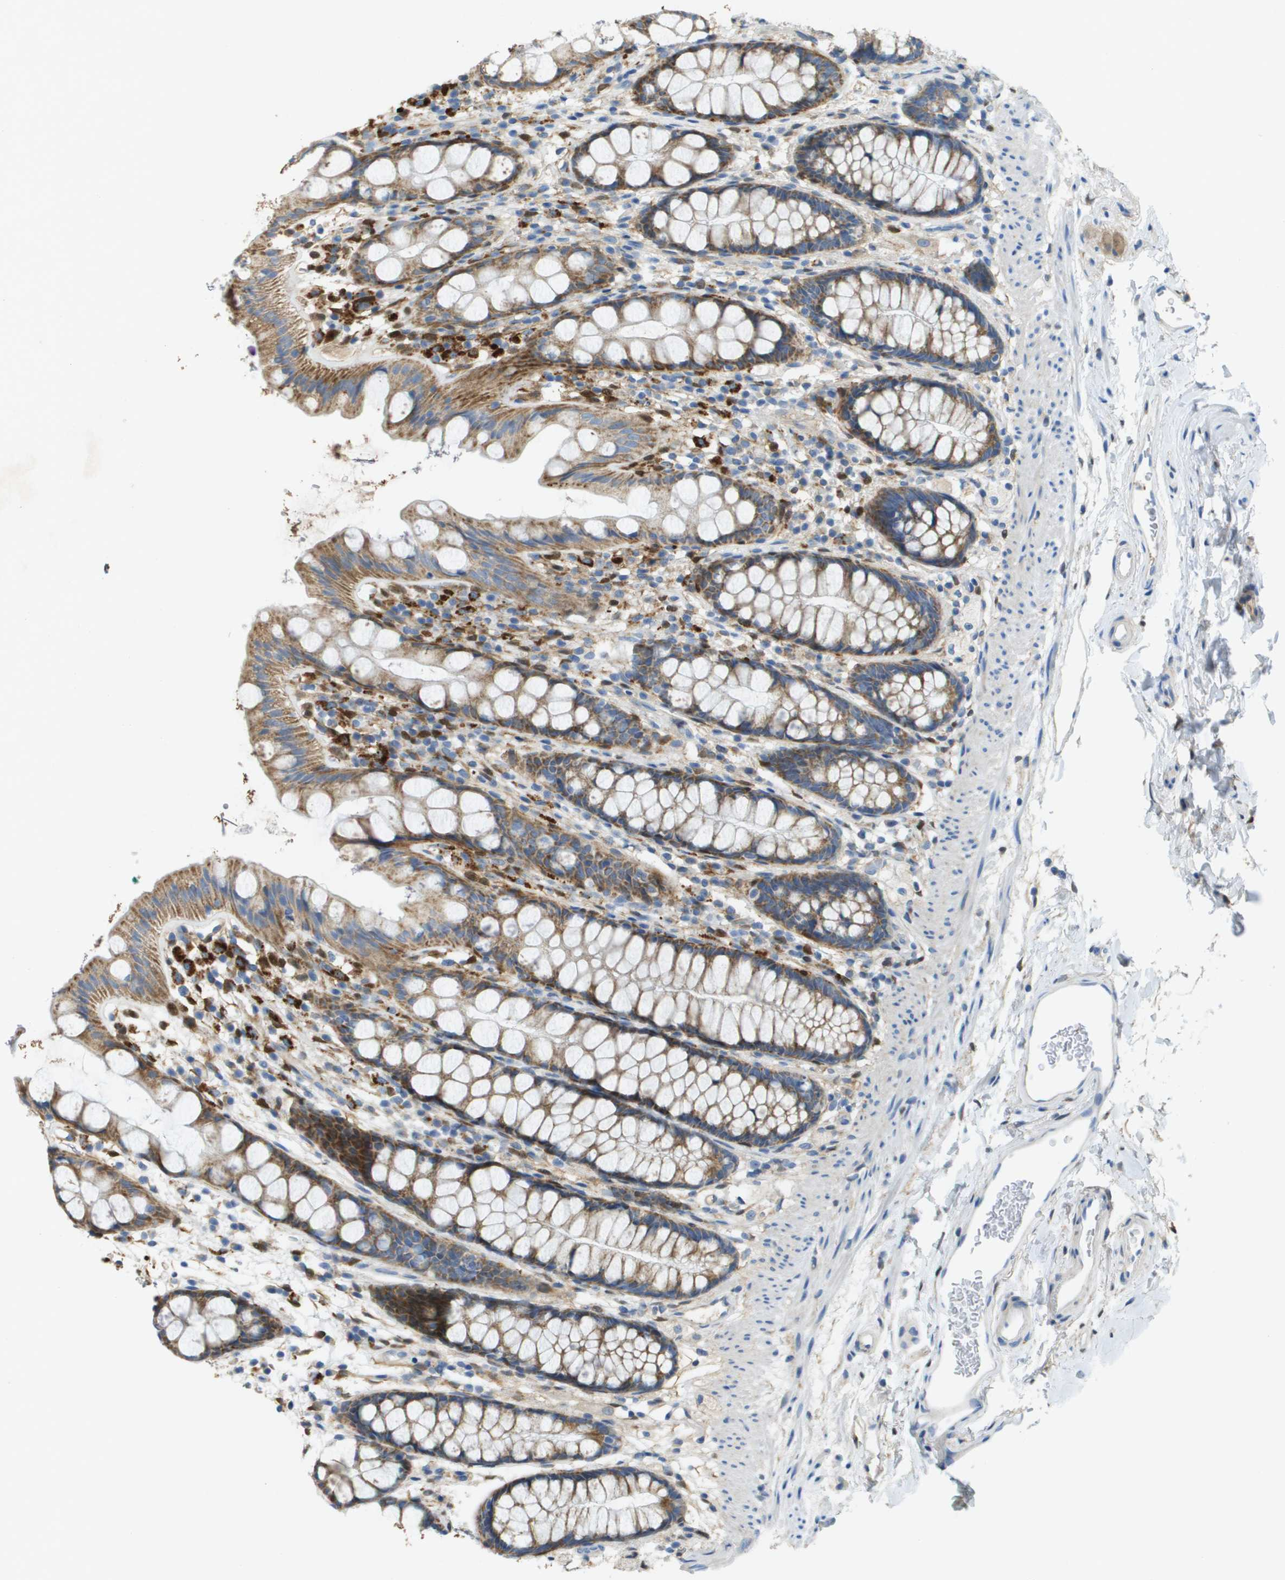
{"staining": {"intensity": "moderate", "quantity": ">75%", "location": "cytoplasmic/membranous"}, "tissue": "rectum", "cell_type": "Glandular cells", "image_type": "normal", "snomed": [{"axis": "morphology", "description": "Normal tissue, NOS"}, {"axis": "topography", "description": "Rectum"}], "caption": "IHC (DAB) staining of benign rectum reveals moderate cytoplasmic/membranous protein staining in about >75% of glandular cells.", "gene": "CYGB", "patient": {"sex": "female", "age": 65}}